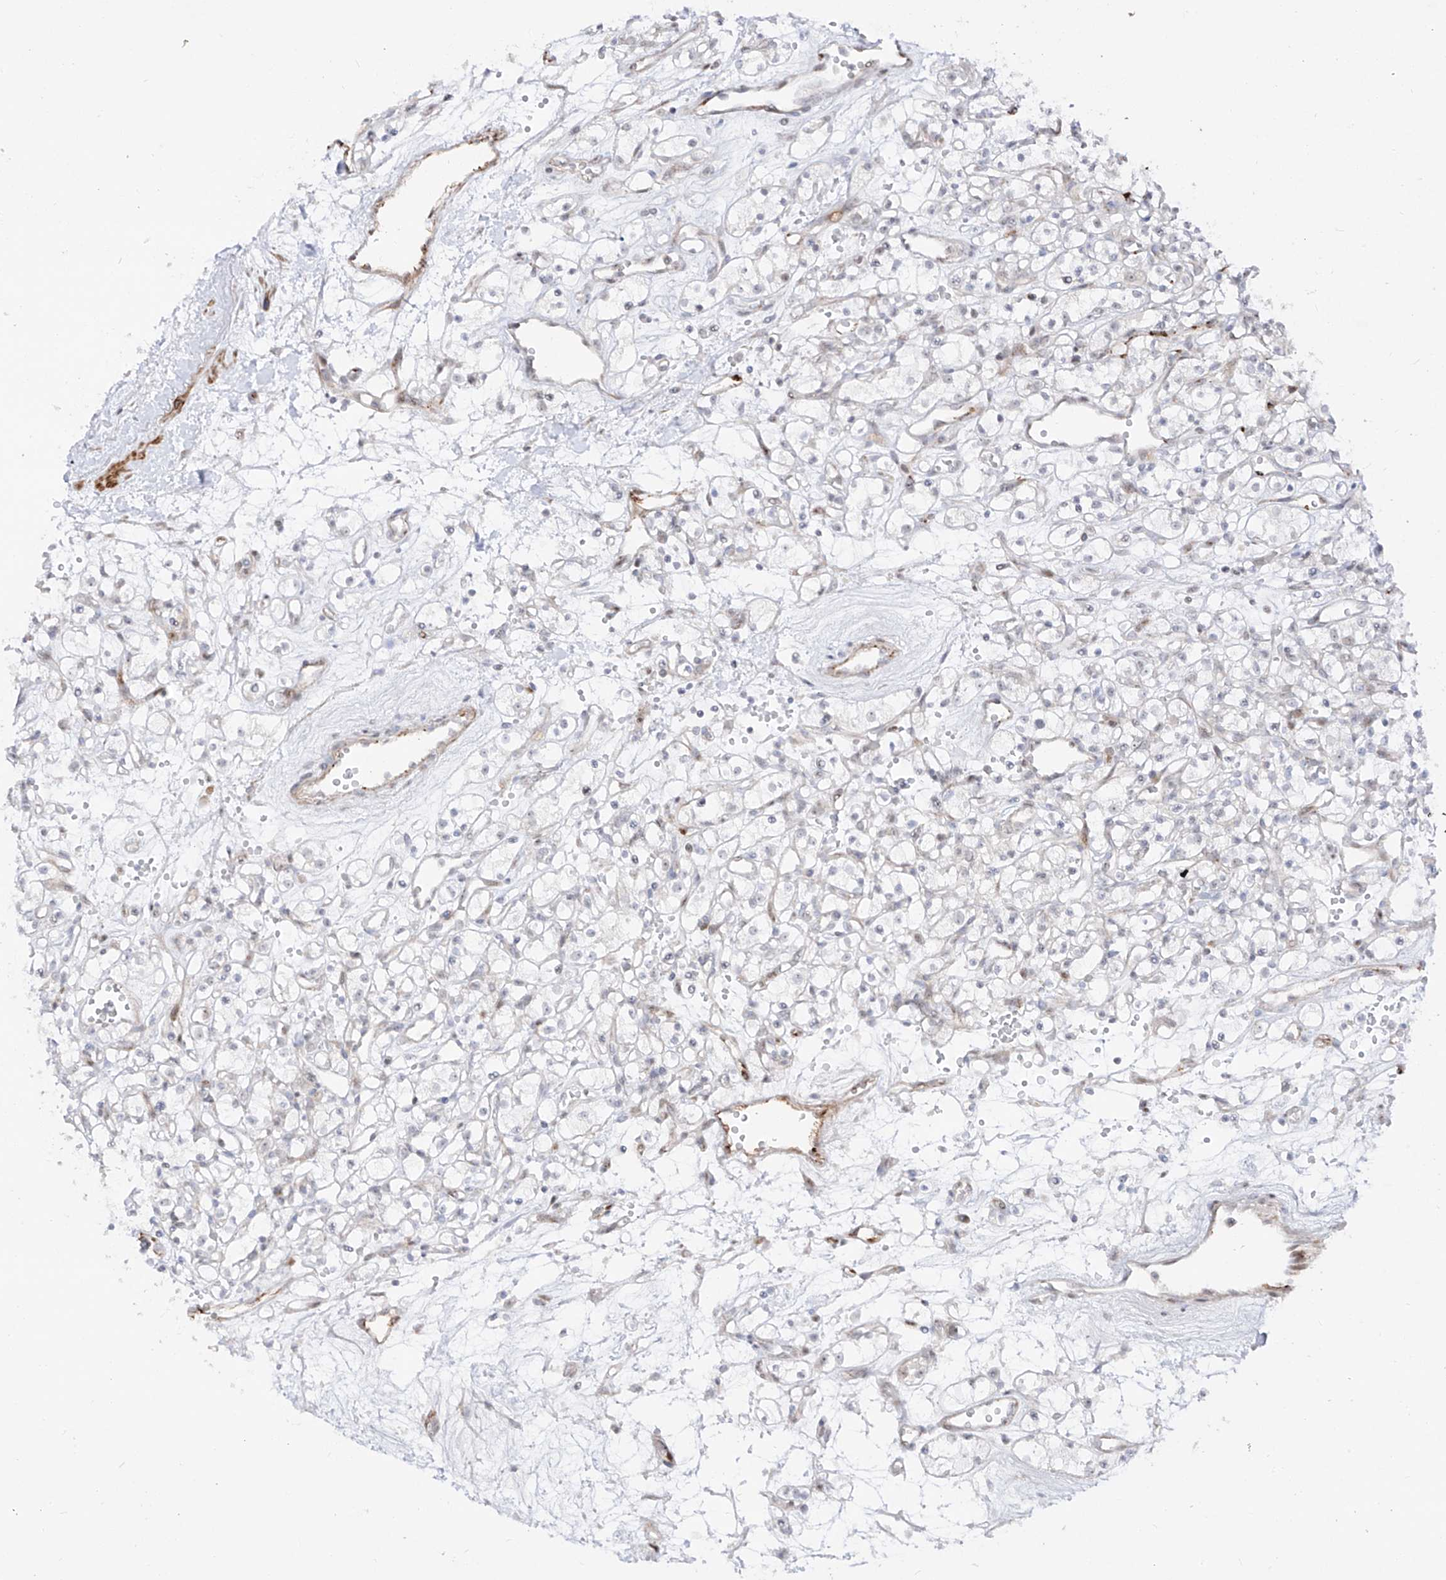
{"staining": {"intensity": "negative", "quantity": "none", "location": "none"}, "tissue": "renal cancer", "cell_type": "Tumor cells", "image_type": "cancer", "snomed": [{"axis": "morphology", "description": "Adenocarcinoma, NOS"}, {"axis": "topography", "description": "Kidney"}], "caption": "Tumor cells show no significant positivity in renal cancer.", "gene": "ZNF180", "patient": {"sex": "female", "age": 59}}